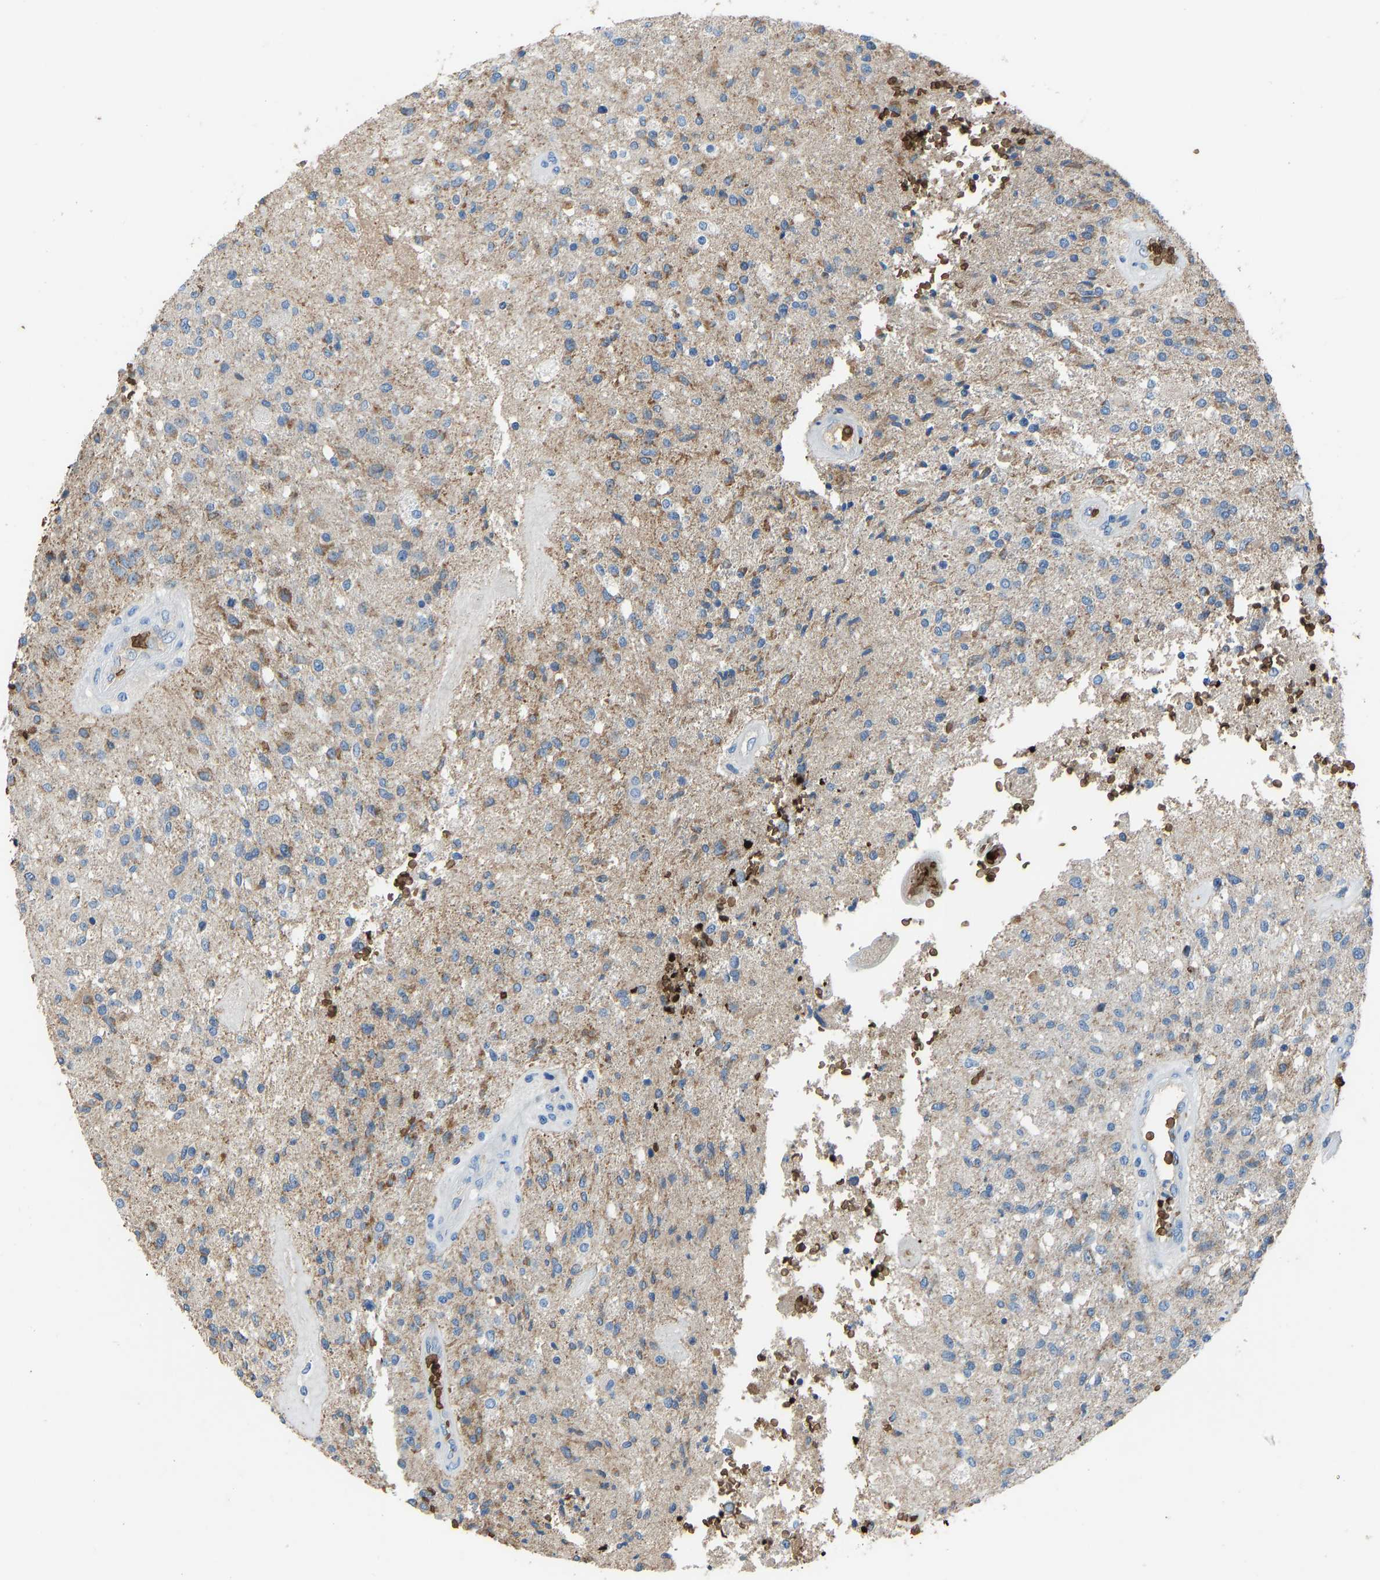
{"staining": {"intensity": "moderate", "quantity": "25%-75%", "location": "cytoplasmic/membranous"}, "tissue": "glioma", "cell_type": "Tumor cells", "image_type": "cancer", "snomed": [{"axis": "morphology", "description": "Normal tissue, NOS"}, {"axis": "morphology", "description": "Glioma, malignant, High grade"}, {"axis": "topography", "description": "Cerebral cortex"}], "caption": "Tumor cells reveal medium levels of moderate cytoplasmic/membranous expression in about 25%-75% of cells in human malignant glioma (high-grade).", "gene": "PIGS", "patient": {"sex": "male", "age": 77}}